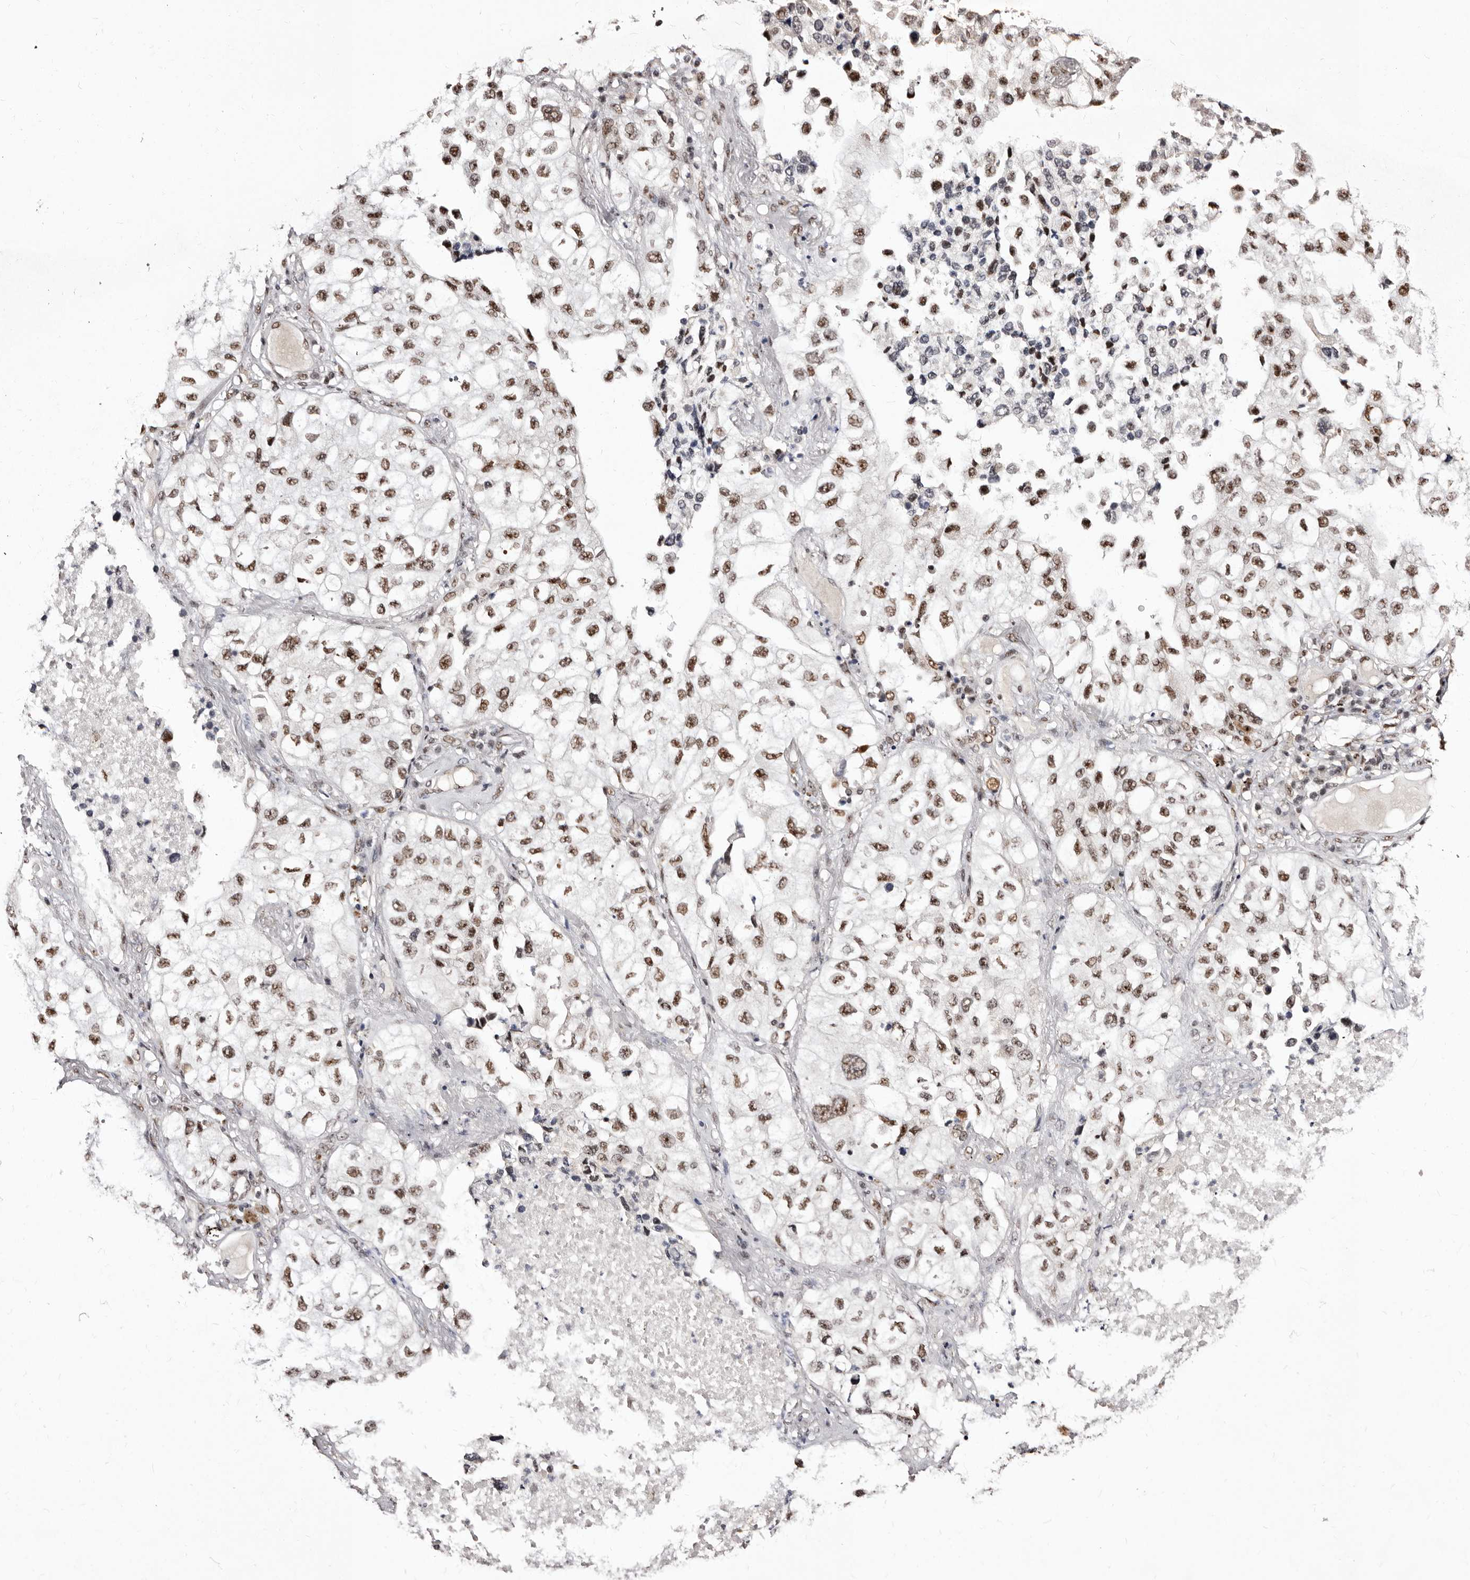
{"staining": {"intensity": "moderate", "quantity": ">75%", "location": "nuclear"}, "tissue": "lung cancer", "cell_type": "Tumor cells", "image_type": "cancer", "snomed": [{"axis": "morphology", "description": "Adenocarcinoma, NOS"}, {"axis": "topography", "description": "Lung"}], "caption": "Protein expression analysis of human adenocarcinoma (lung) reveals moderate nuclear expression in approximately >75% of tumor cells. The protein is shown in brown color, while the nuclei are stained blue.", "gene": "ANAPC11", "patient": {"sex": "male", "age": 63}}